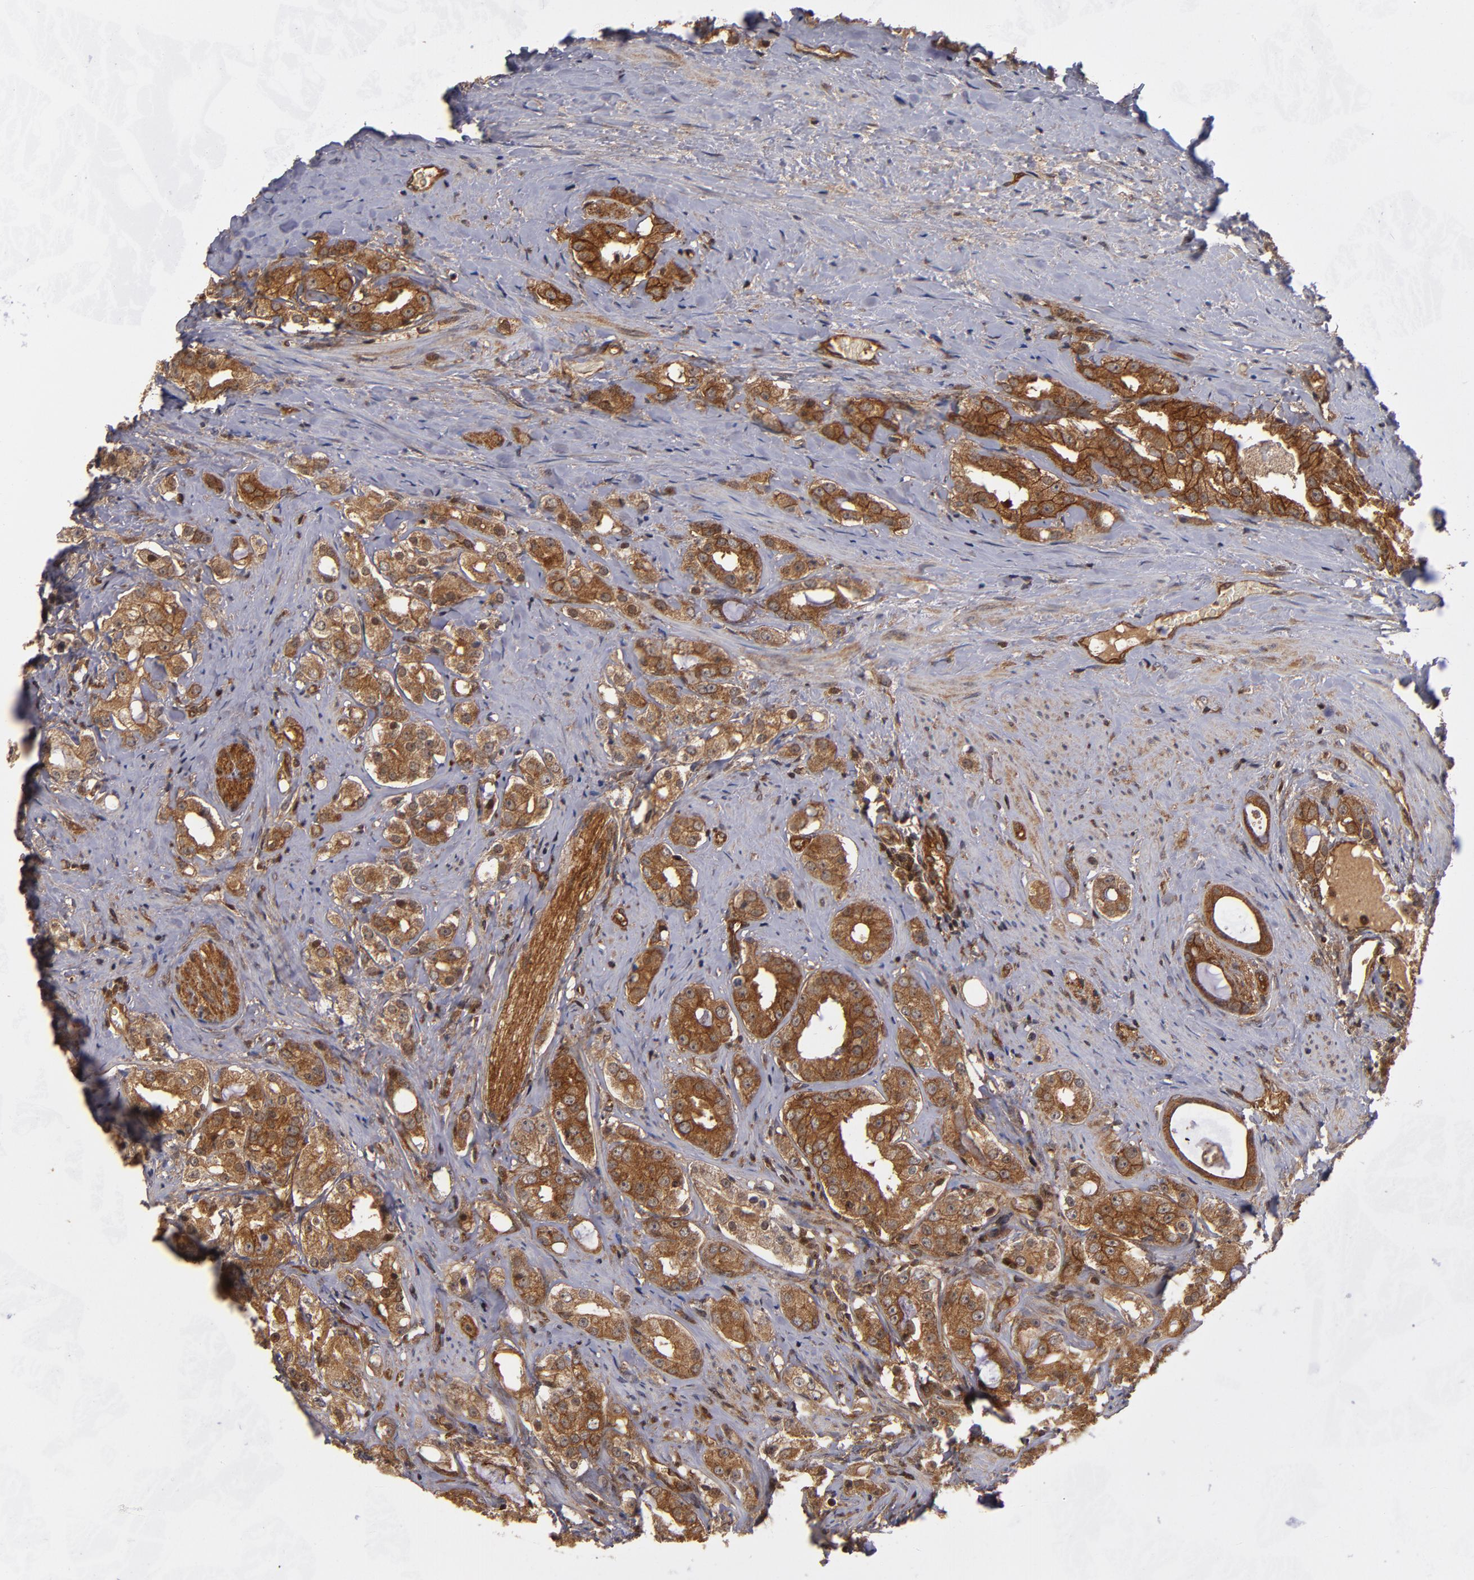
{"staining": {"intensity": "strong", "quantity": ">75%", "location": "cytoplasmic/membranous"}, "tissue": "prostate cancer", "cell_type": "Tumor cells", "image_type": "cancer", "snomed": [{"axis": "morphology", "description": "Adenocarcinoma, High grade"}, {"axis": "topography", "description": "Prostate"}], "caption": "DAB (3,3'-diaminobenzidine) immunohistochemical staining of human prostate cancer demonstrates strong cytoplasmic/membranous protein staining in about >75% of tumor cells. (Brightfield microscopy of DAB IHC at high magnification).", "gene": "BDKRB1", "patient": {"sex": "male", "age": 68}}